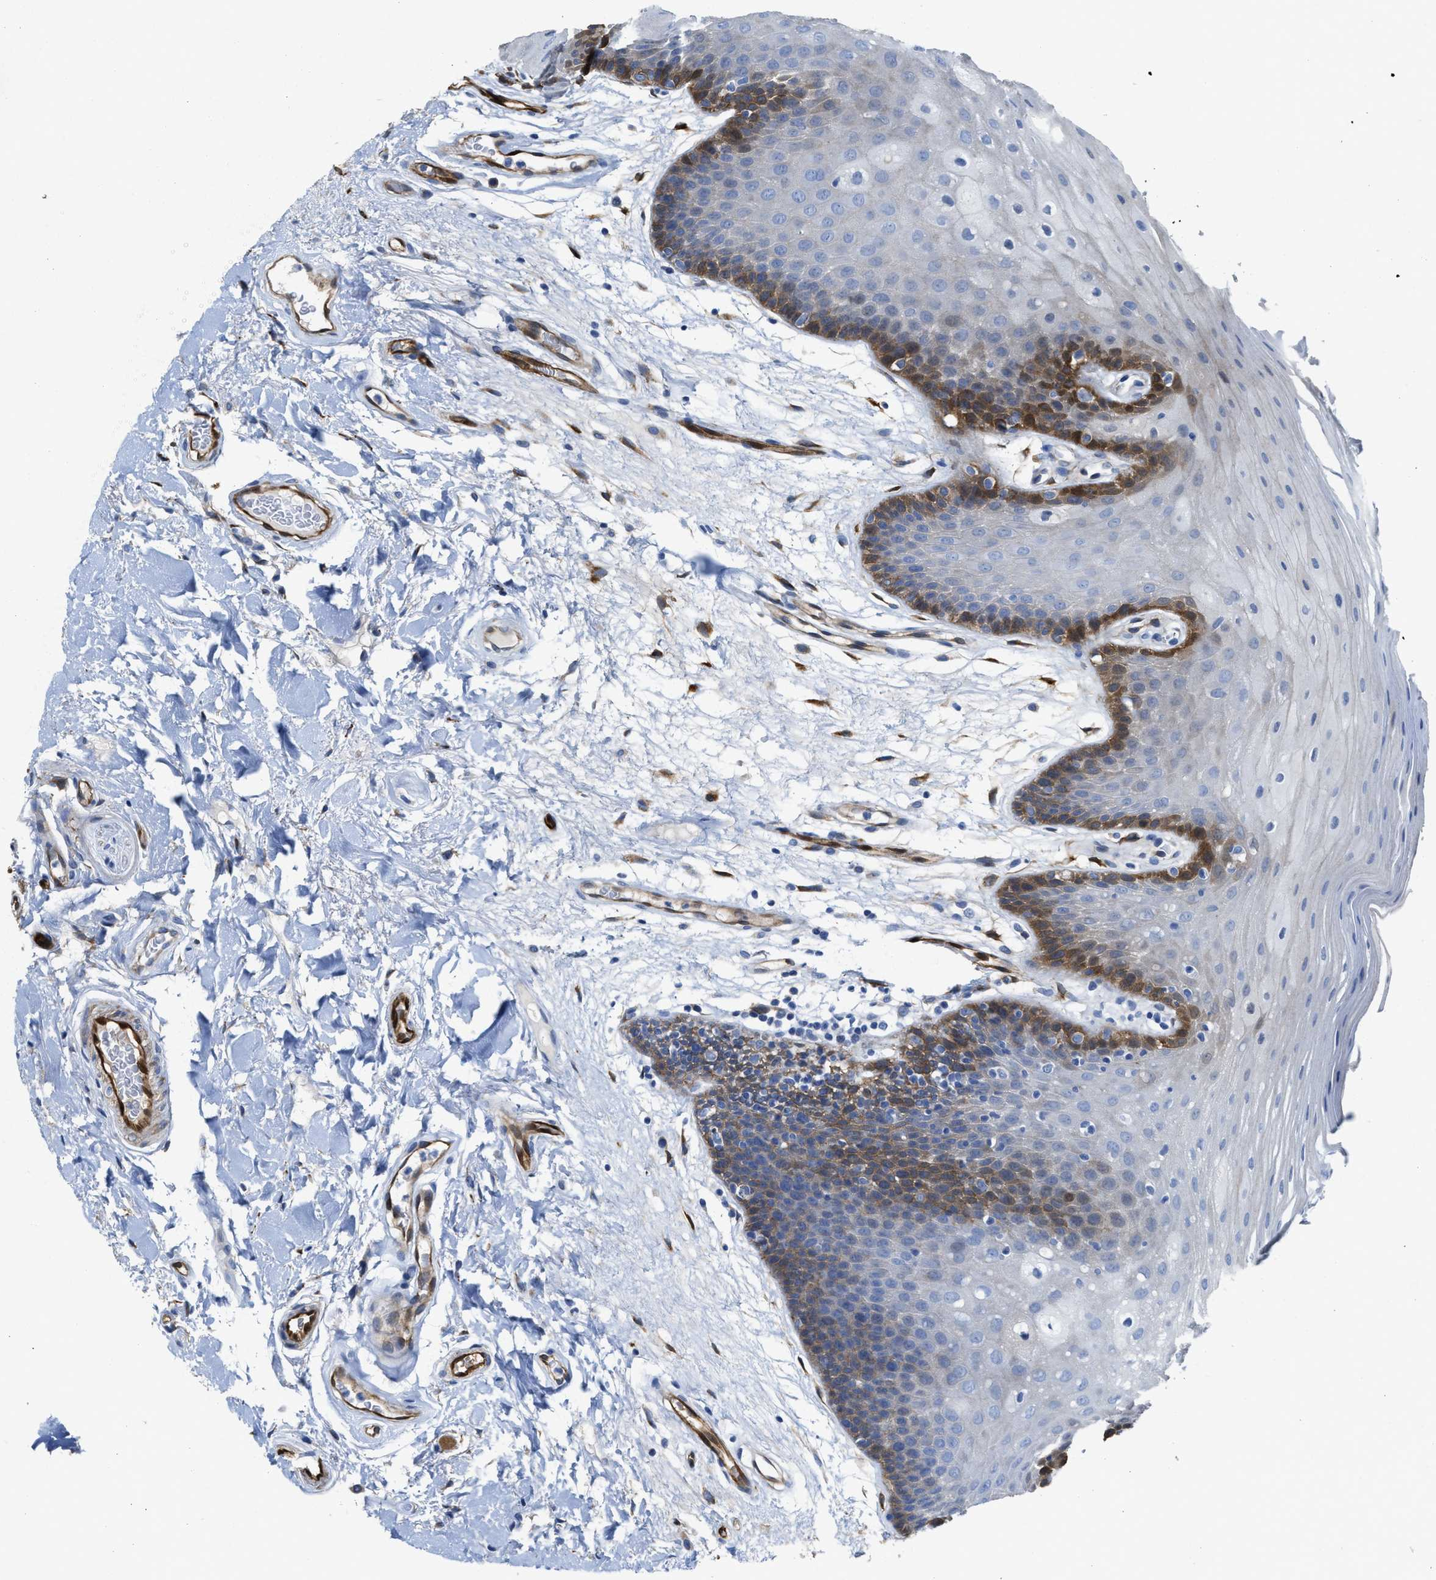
{"staining": {"intensity": "strong", "quantity": "<25%", "location": "cytoplasmic/membranous"}, "tissue": "oral mucosa", "cell_type": "Squamous epithelial cells", "image_type": "normal", "snomed": [{"axis": "morphology", "description": "Normal tissue, NOS"}, {"axis": "morphology", "description": "Squamous cell carcinoma, NOS"}, {"axis": "topography", "description": "Oral tissue"}, {"axis": "topography", "description": "Head-Neck"}], "caption": "Immunohistochemical staining of unremarkable oral mucosa displays medium levels of strong cytoplasmic/membranous expression in about <25% of squamous epithelial cells.", "gene": "ASS1", "patient": {"sex": "male", "age": 71}}